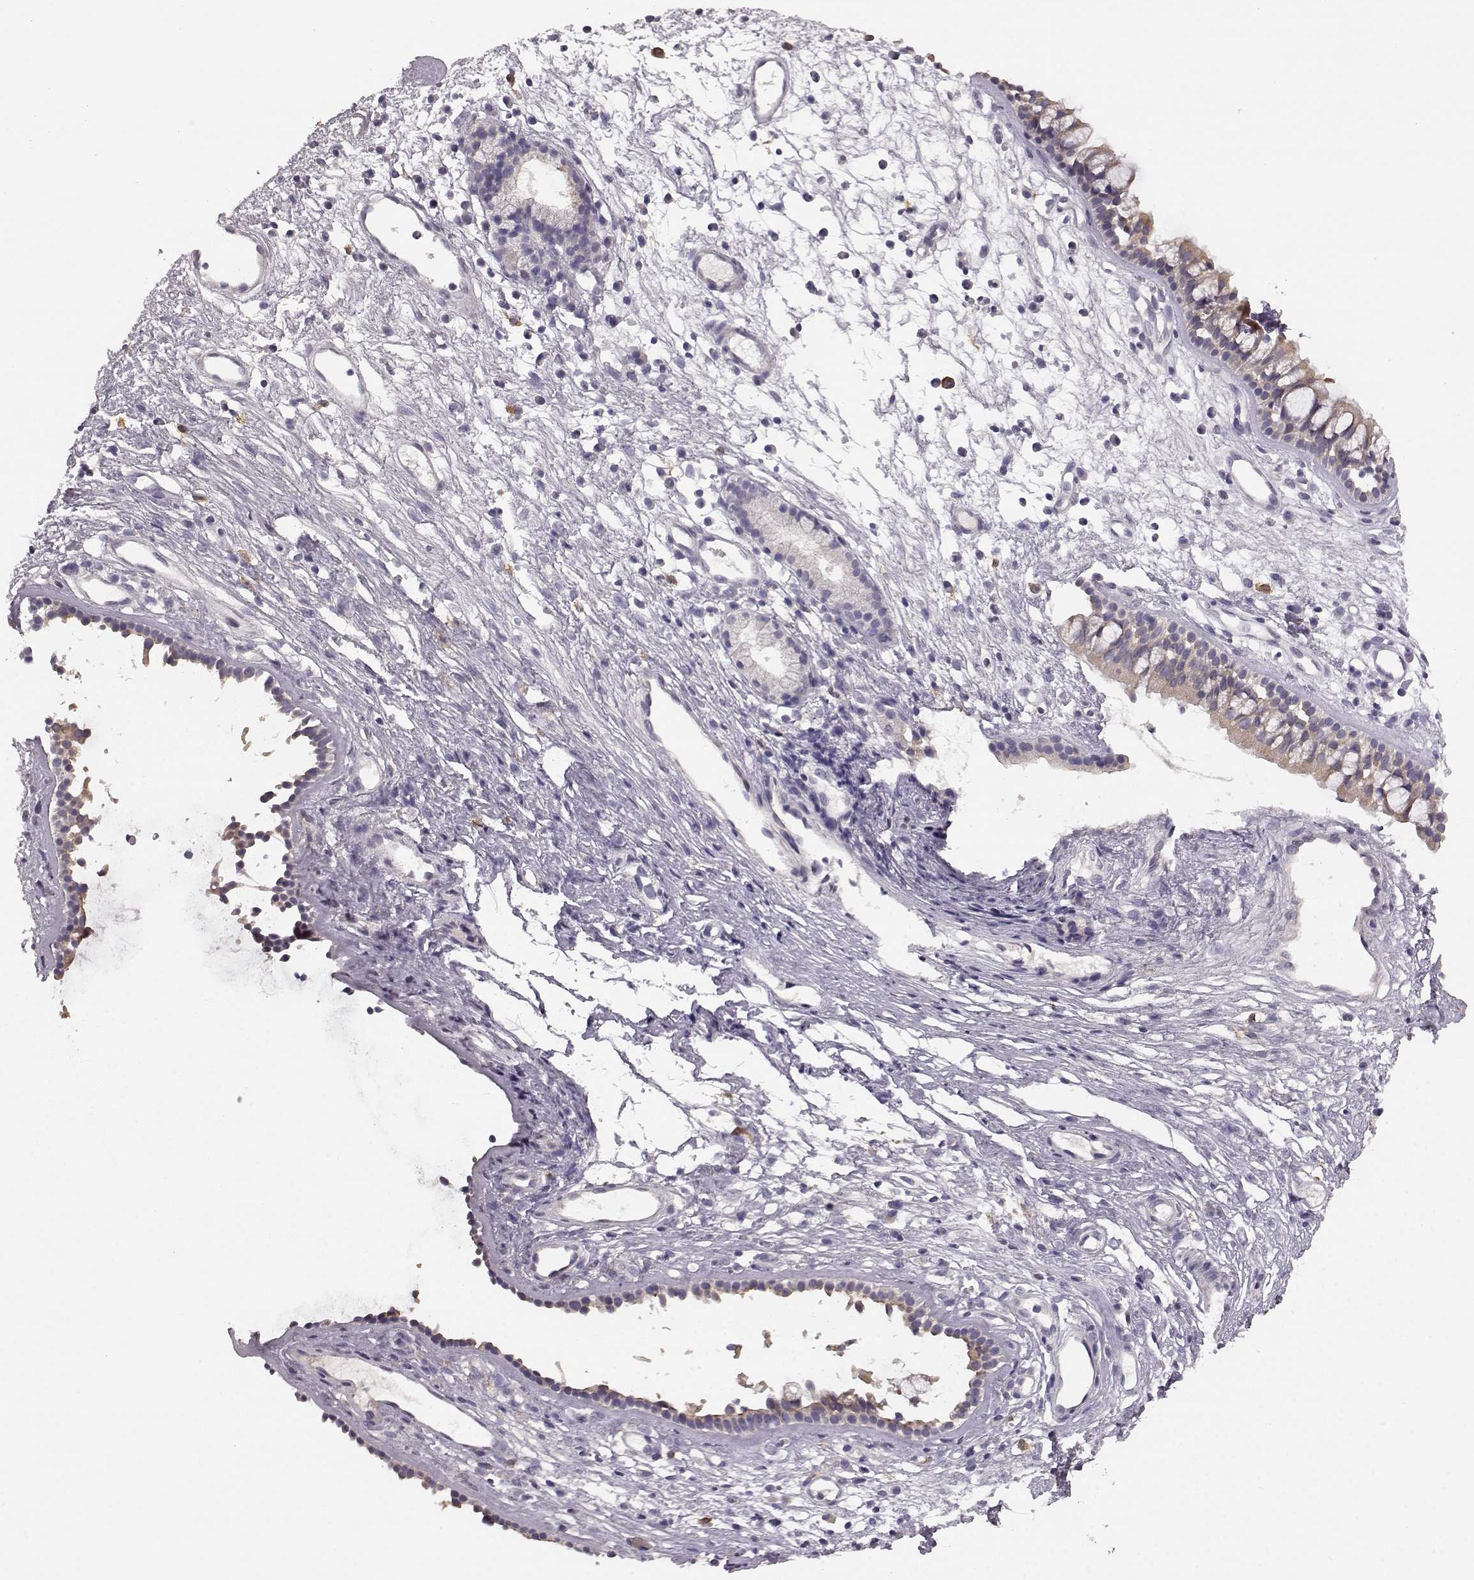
{"staining": {"intensity": "weak", "quantity": "<25%", "location": "cytoplasmic/membranous"}, "tissue": "nasopharynx", "cell_type": "Respiratory epithelial cells", "image_type": "normal", "snomed": [{"axis": "morphology", "description": "Normal tissue, NOS"}, {"axis": "topography", "description": "Nasopharynx"}], "caption": "A histopathology image of nasopharynx stained for a protein demonstrates no brown staining in respiratory epithelial cells. The staining is performed using DAB brown chromogen with nuclei counter-stained in using hematoxylin.", "gene": "GHR", "patient": {"sex": "male", "age": 77}}